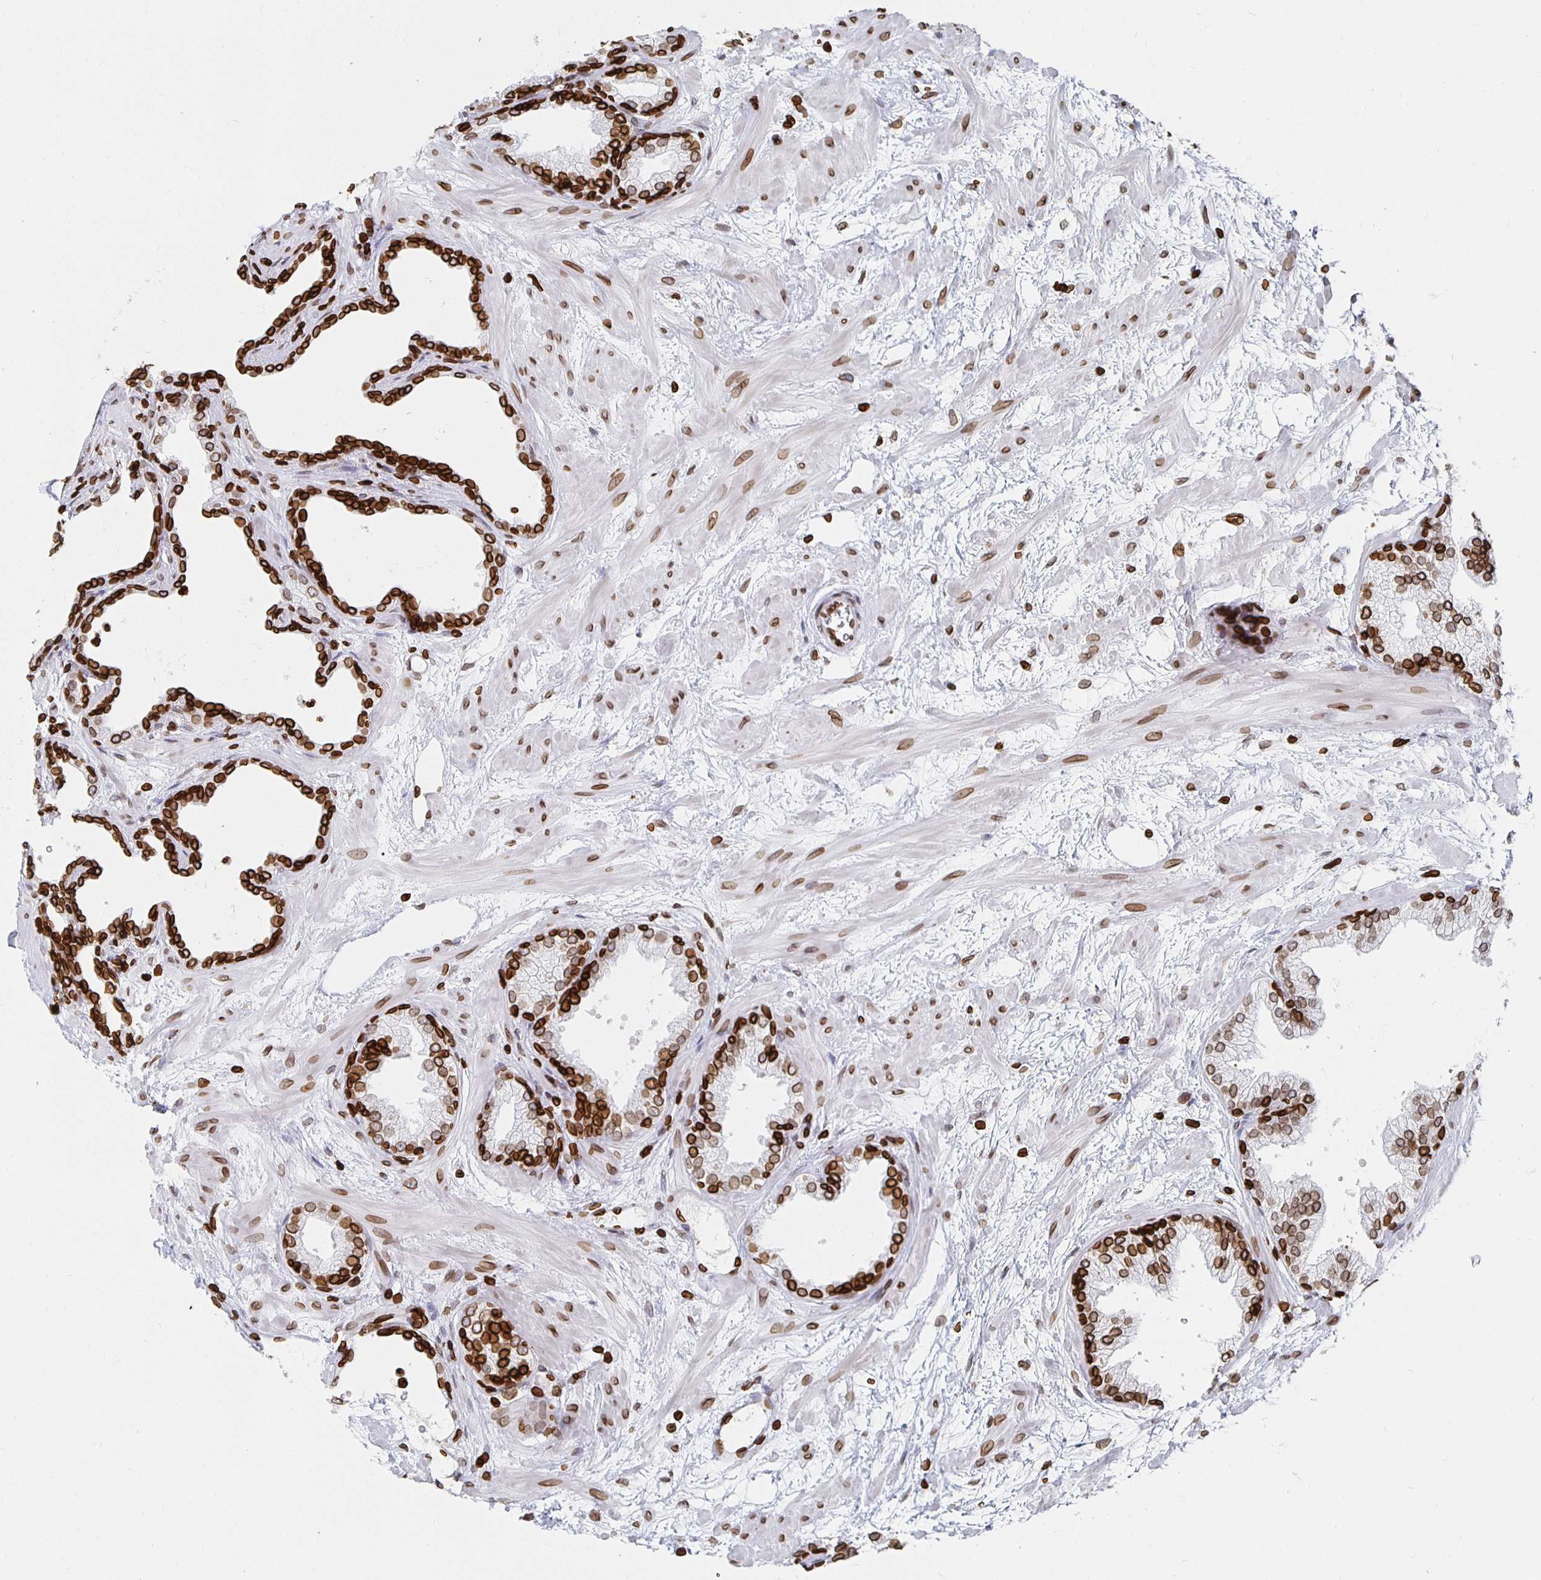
{"staining": {"intensity": "strong", "quantity": ">75%", "location": "cytoplasmic/membranous,nuclear"}, "tissue": "prostate", "cell_type": "Glandular cells", "image_type": "normal", "snomed": [{"axis": "morphology", "description": "Normal tissue, NOS"}, {"axis": "topography", "description": "Prostate"}], "caption": "This histopathology image displays immunohistochemistry staining of benign human prostate, with high strong cytoplasmic/membranous,nuclear positivity in approximately >75% of glandular cells.", "gene": "LMNB1", "patient": {"sex": "male", "age": 37}}